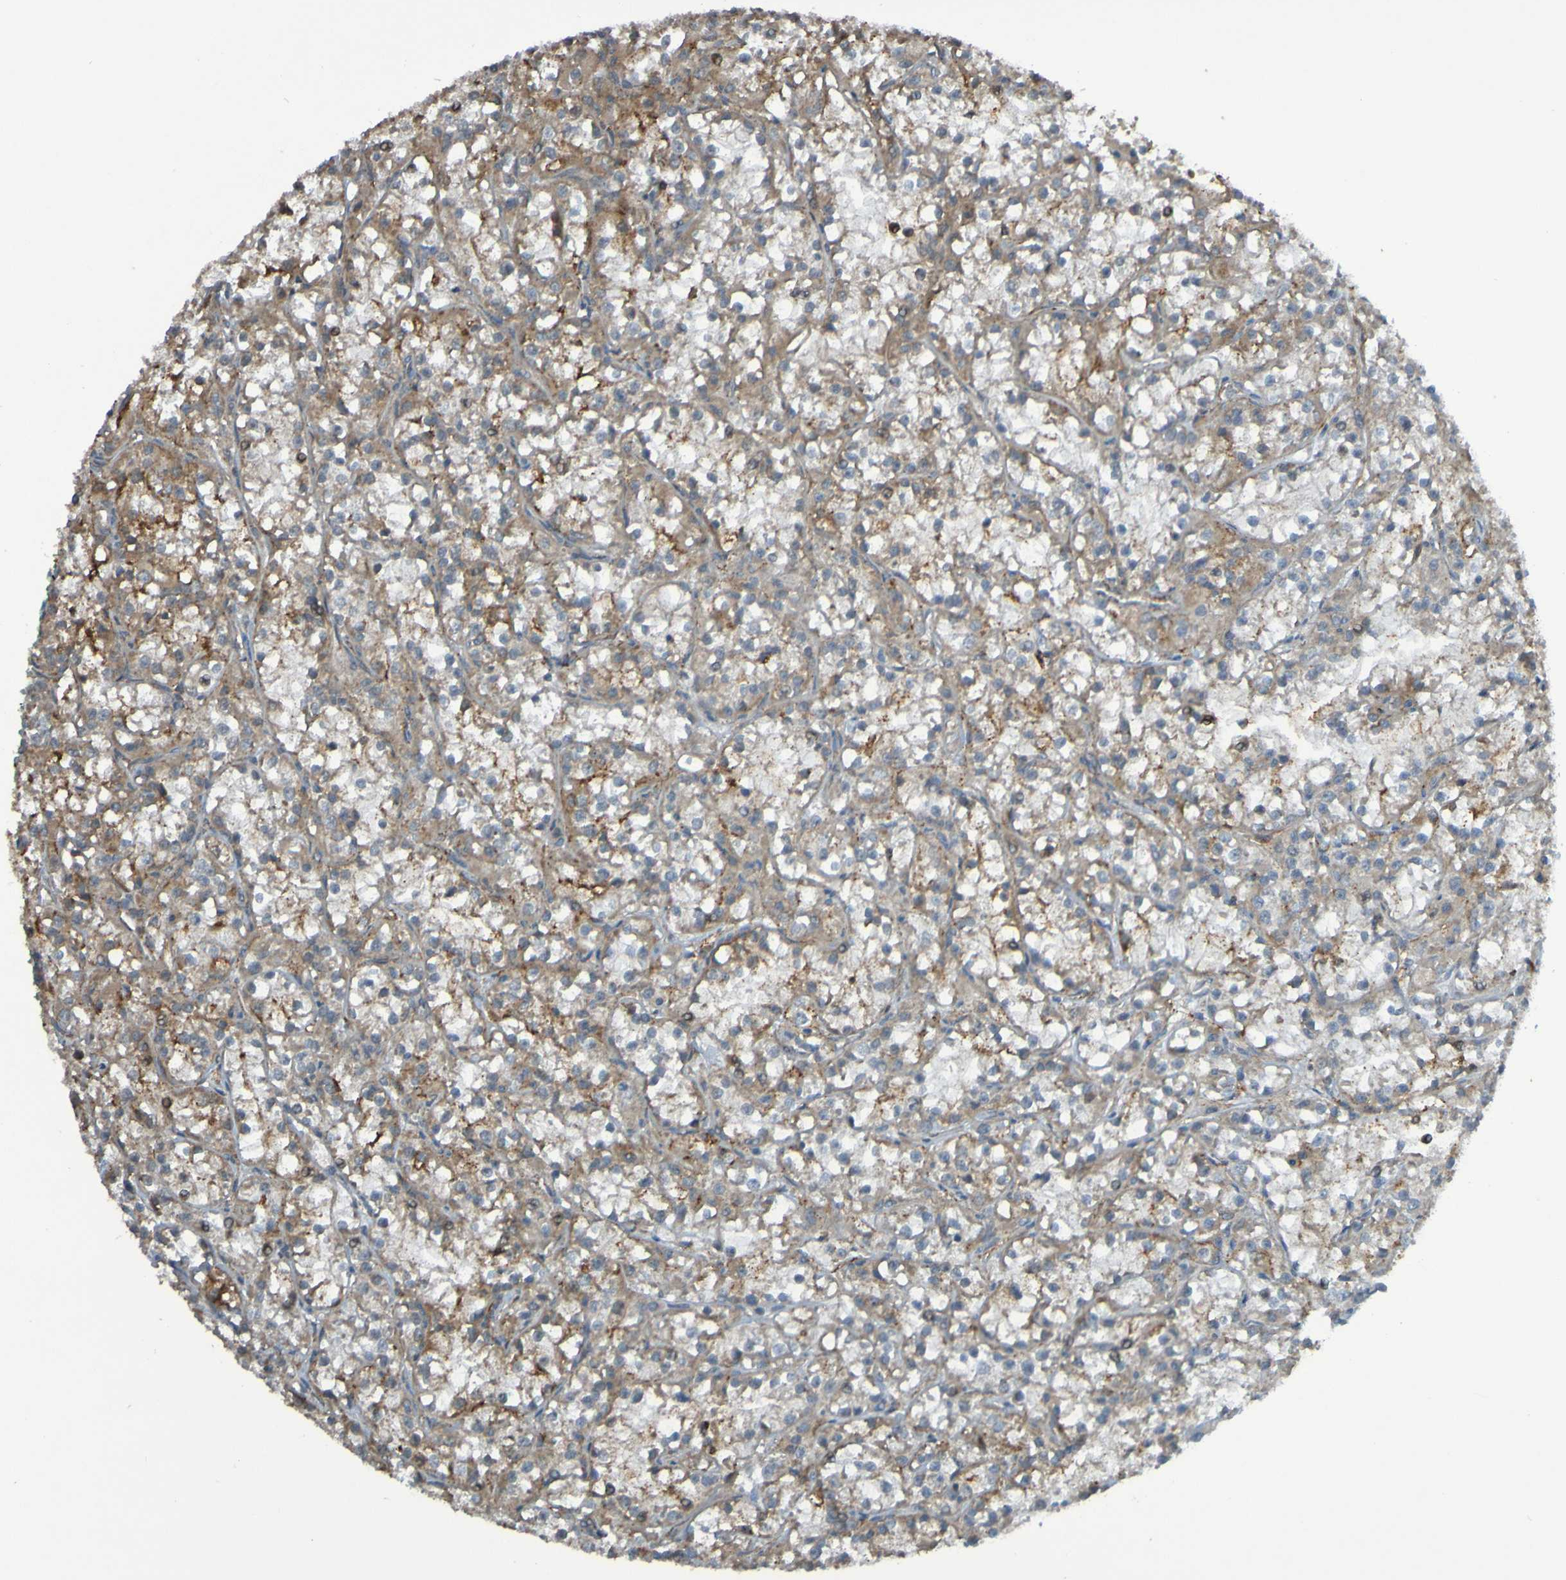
{"staining": {"intensity": "weak", "quantity": ">75%", "location": "cytoplasmic/membranous"}, "tissue": "renal cancer", "cell_type": "Tumor cells", "image_type": "cancer", "snomed": [{"axis": "morphology", "description": "Adenocarcinoma, NOS"}, {"axis": "topography", "description": "Kidney"}], "caption": "An immunohistochemistry micrograph of tumor tissue is shown. Protein staining in brown labels weak cytoplasmic/membranous positivity in renal cancer (adenocarcinoma) within tumor cells.", "gene": "PDGFB", "patient": {"sex": "female", "age": 52}}